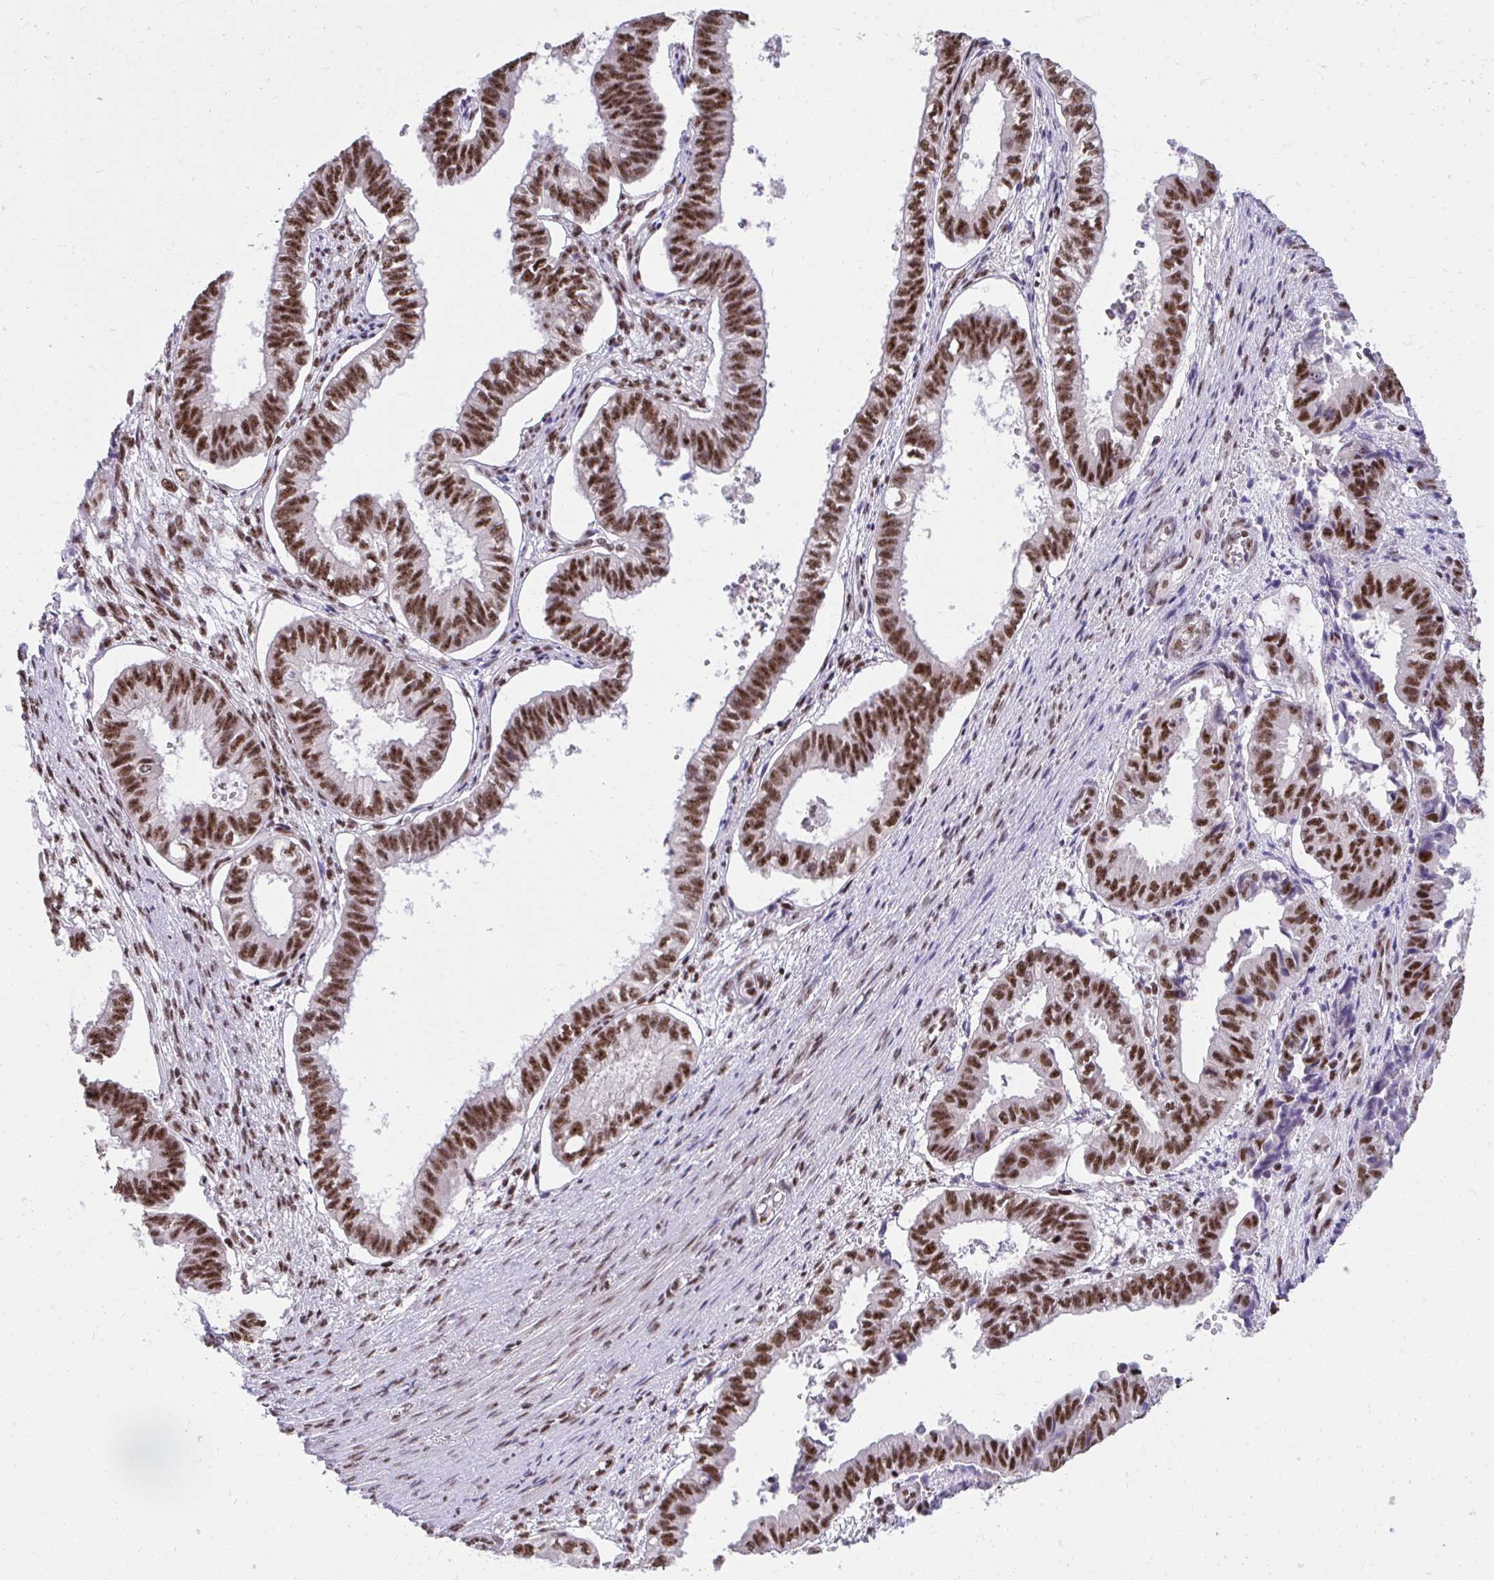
{"staining": {"intensity": "strong", "quantity": ">75%", "location": "nuclear"}, "tissue": "ovarian cancer", "cell_type": "Tumor cells", "image_type": "cancer", "snomed": [{"axis": "morphology", "description": "Carcinoma, endometroid"}, {"axis": "topography", "description": "Ovary"}], "caption": "Immunohistochemistry histopathology image of endometroid carcinoma (ovarian) stained for a protein (brown), which exhibits high levels of strong nuclear positivity in approximately >75% of tumor cells.", "gene": "SYNE4", "patient": {"sex": "female", "age": 64}}